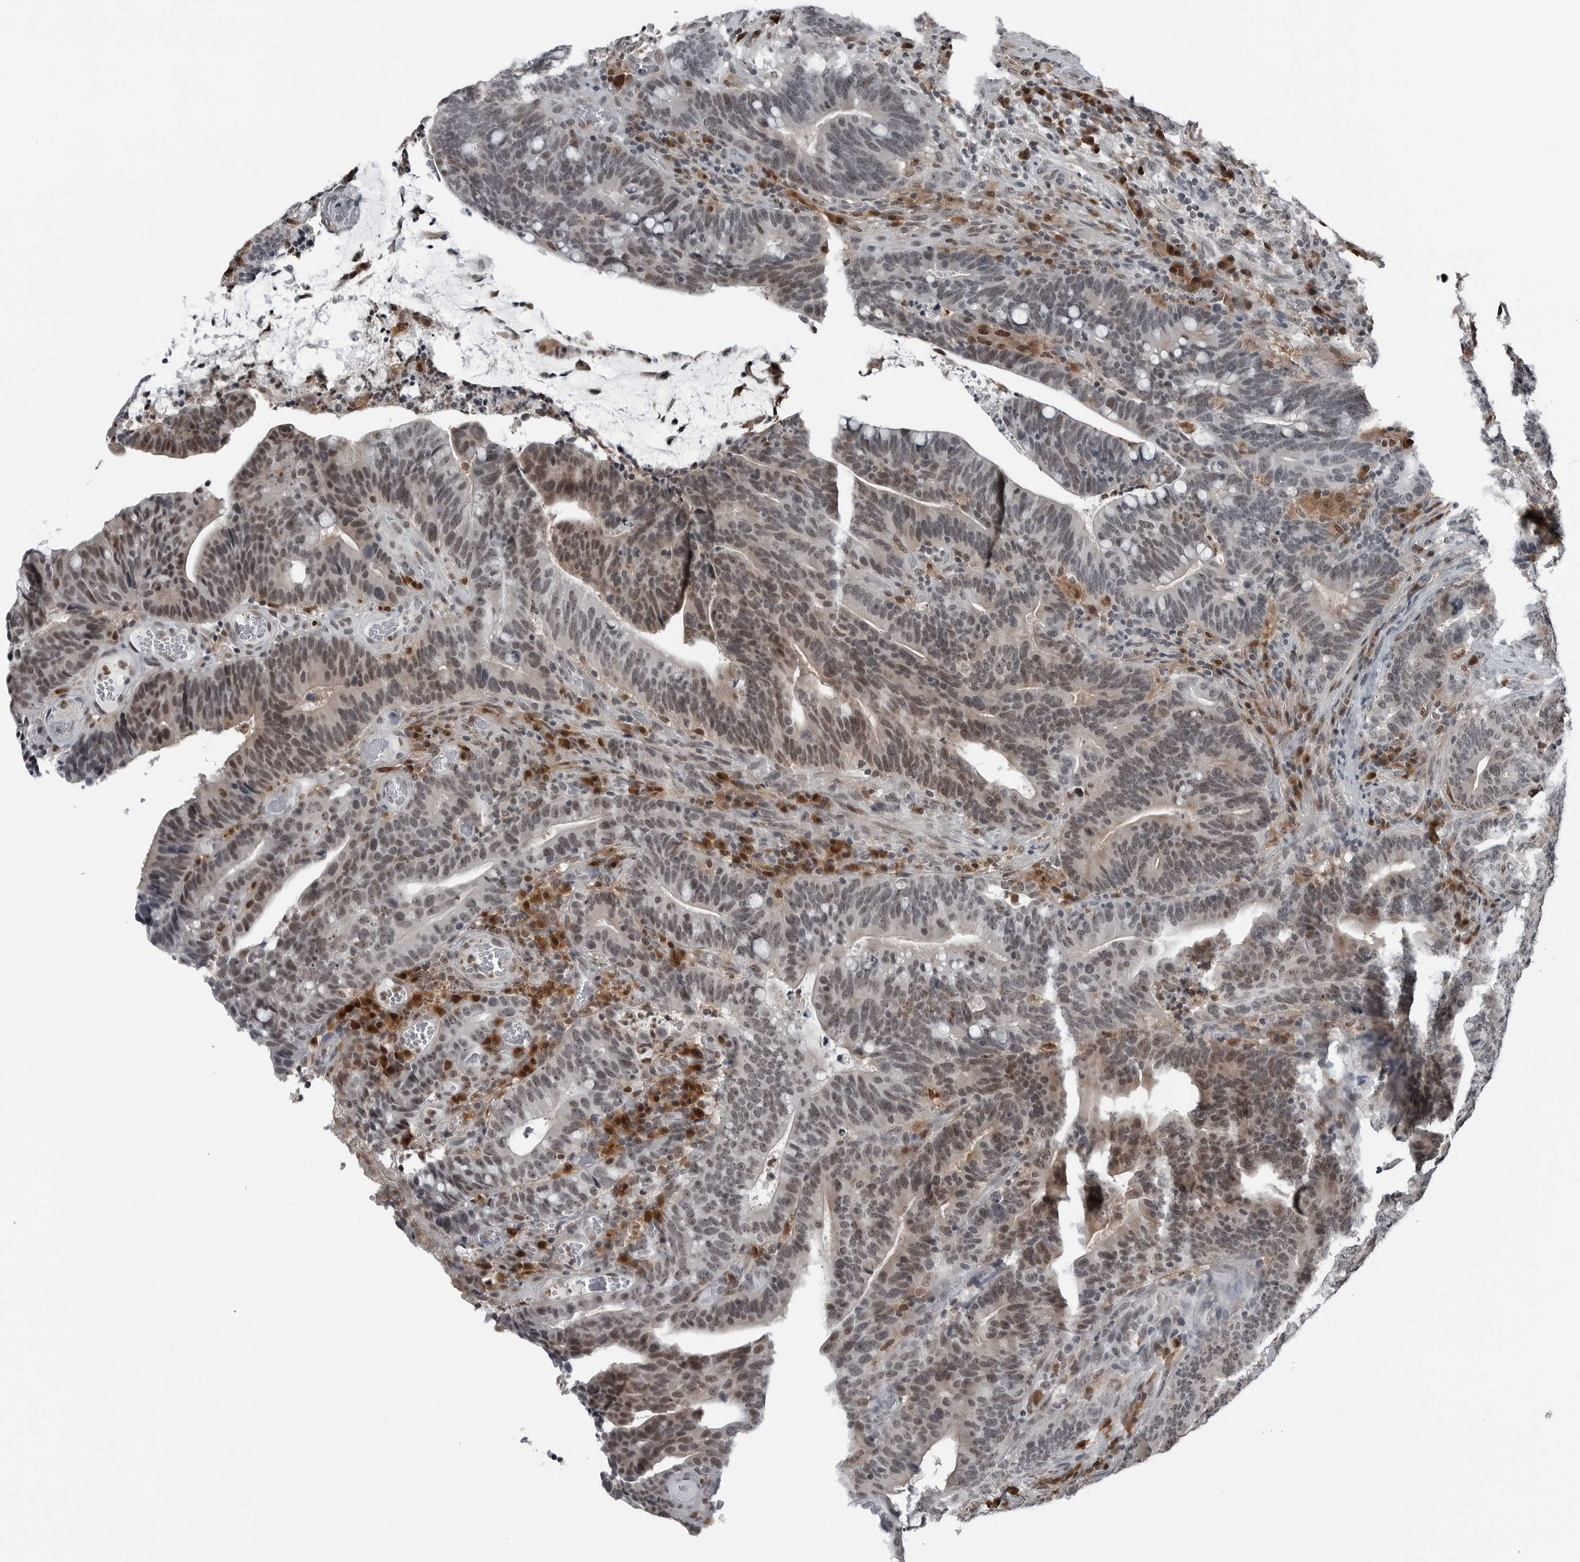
{"staining": {"intensity": "moderate", "quantity": "25%-75%", "location": "nuclear"}, "tissue": "colorectal cancer", "cell_type": "Tumor cells", "image_type": "cancer", "snomed": [{"axis": "morphology", "description": "Adenocarcinoma, NOS"}, {"axis": "topography", "description": "Colon"}], "caption": "DAB (3,3'-diaminobenzidine) immunohistochemical staining of human colorectal cancer shows moderate nuclear protein positivity in about 25%-75% of tumor cells.", "gene": "AKR1A1", "patient": {"sex": "female", "age": 66}}